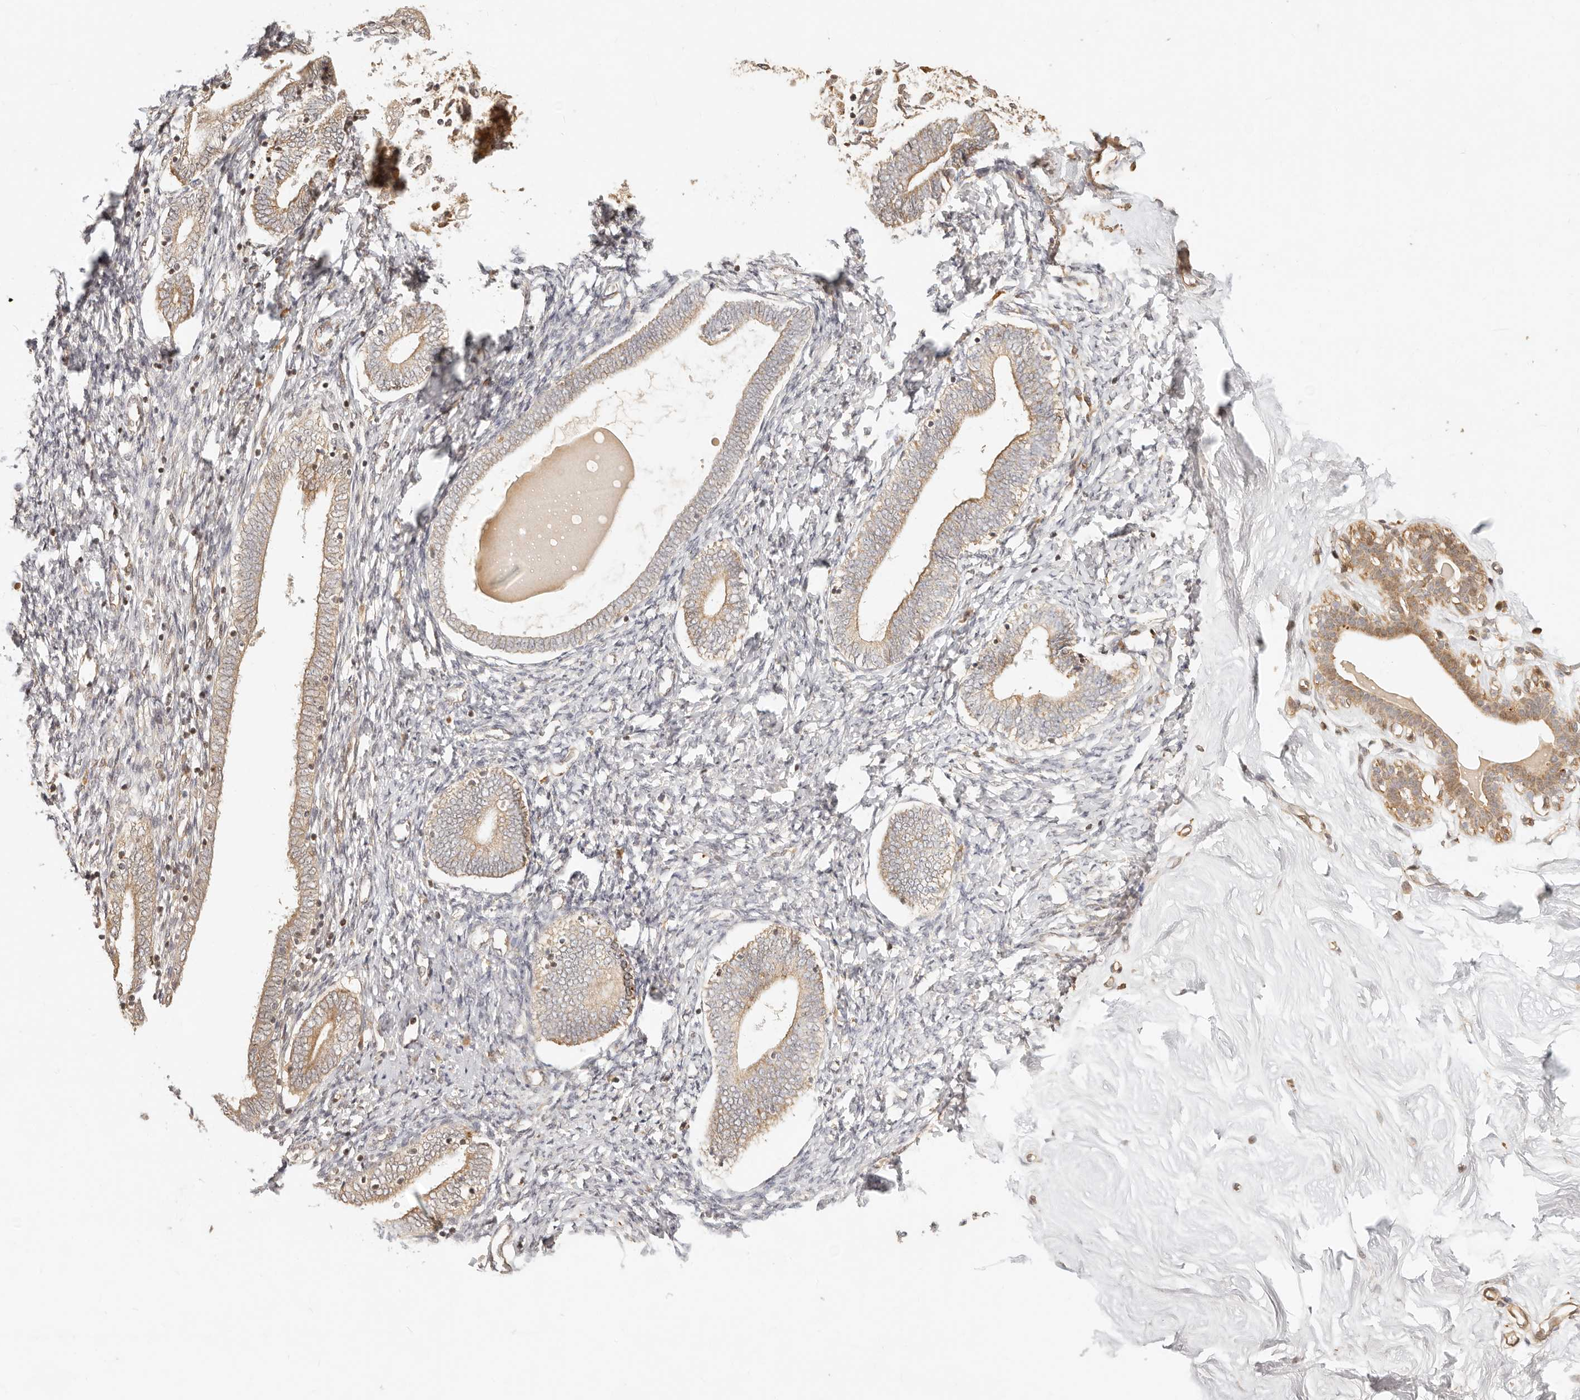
{"staining": {"intensity": "weak", "quantity": ">75%", "location": "cytoplasmic/membranous"}, "tissue": "endometrium", "cell_type": "Cells in endometrial stroma", "image_type": "normal", "snomed": [{"axis": "morphology", "description": "Normal tissue, NOS"}, {"axis": "topography", "description": "Endometrium"}], "caption": "DAB immunohistochemical staining of unremarkable human endometrium displays weak cytoplasmic/membranous protein staining in approximately >75% of cells in endometrial stroma. (brown staining indicates protein expression, while blue staining denotes nuclei).", "gene": "TIMM17A", "patient": {"sex": "female", "age": 72}}